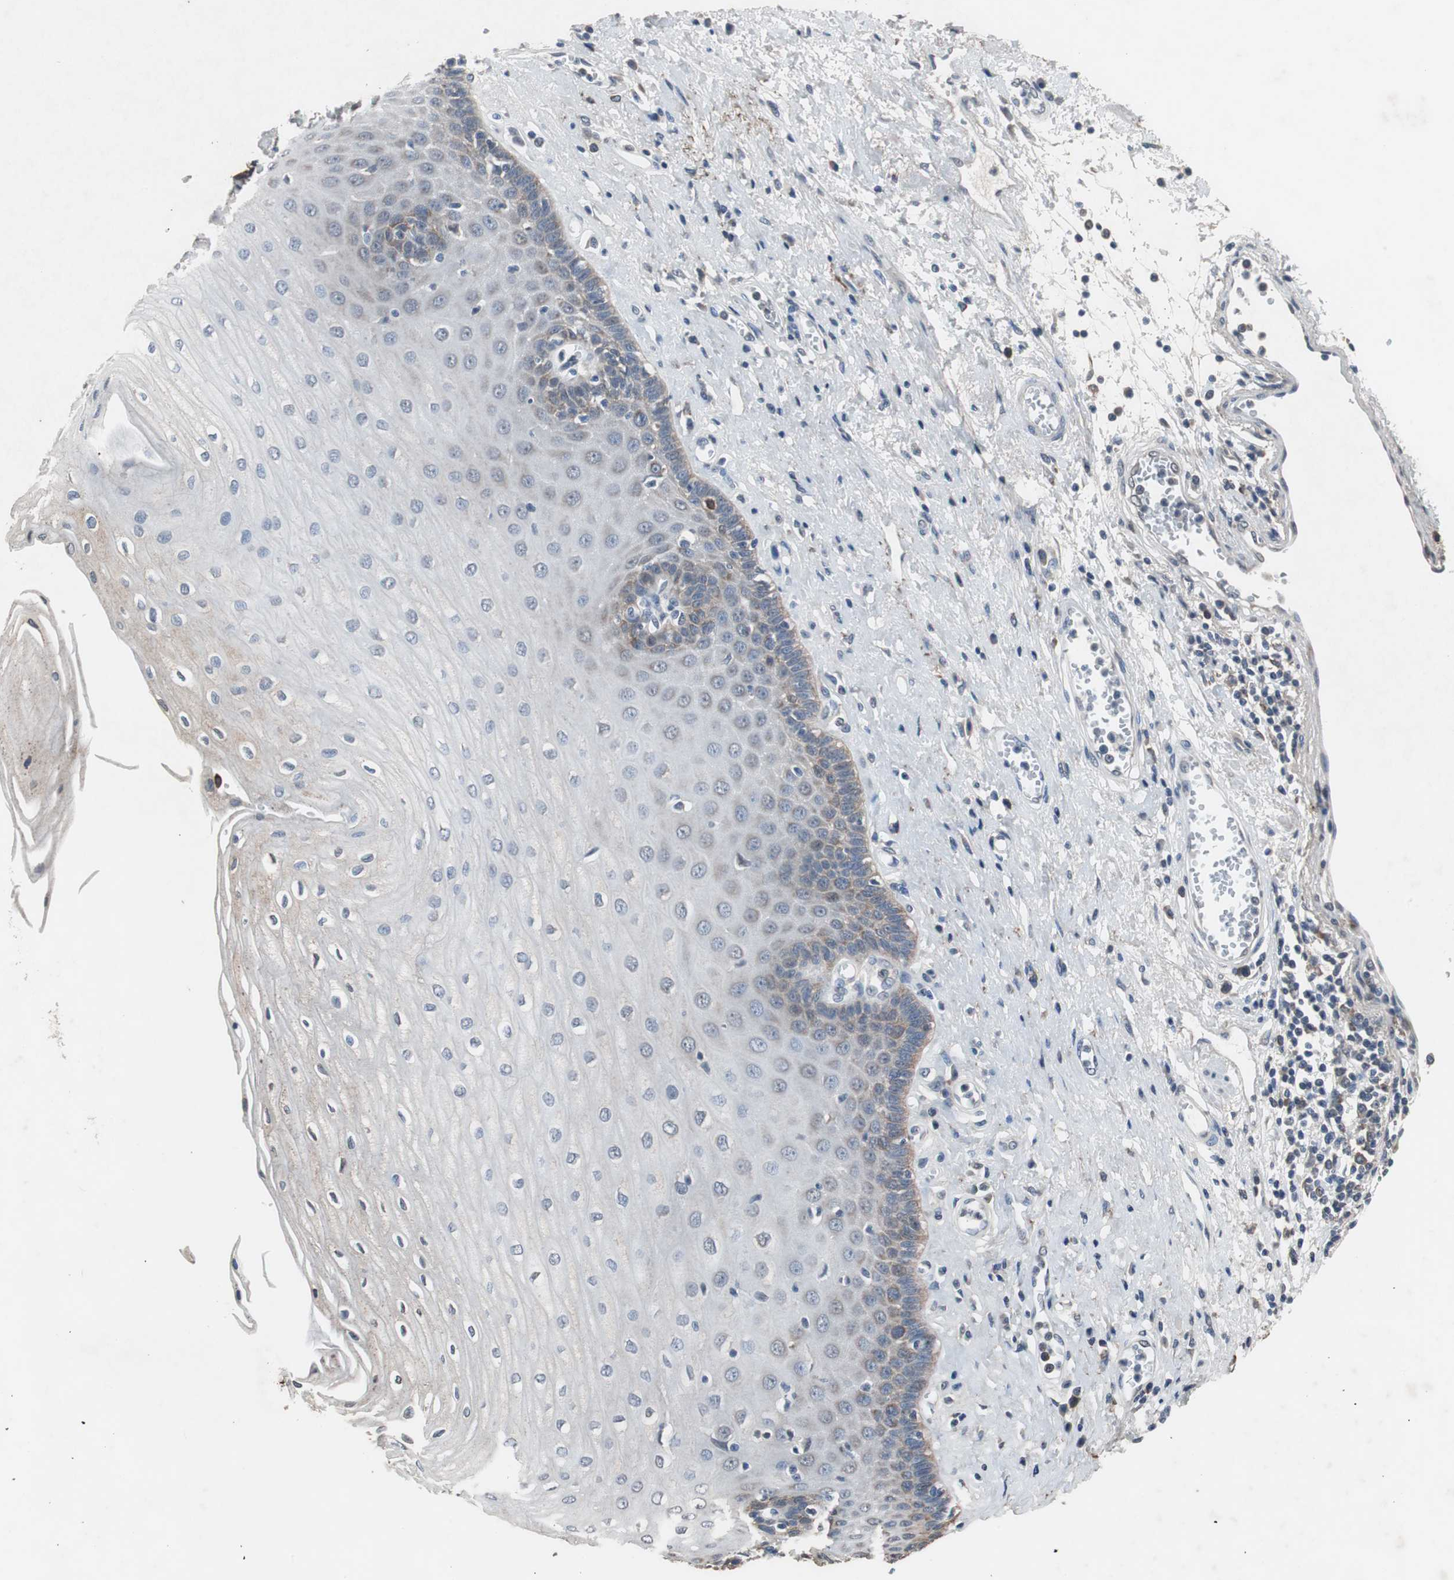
{"staining": {"intensity": "moderate", "quantity": "<25%", "location": "cytoplasmic/membranous"}, "tissue": "esophagus", "cell_type": "Squamous epithelial cells", "image_type": "normal", "snomed": [{"axis": "morphology", "description": "Normal tissue, NOS"}, {"axis": "morphology", "description": "Squamous cell carcinoma, NOS"}, {"axis": "topography", "description": "Esophagus"}], "caption": "The immunohistochemical stain shows moderate cytoplasmic/membranous staining in squamous epithelial cells of benign esophagus.", "gene": "USP10", "patient": {"sex": "male", "age": 65}}